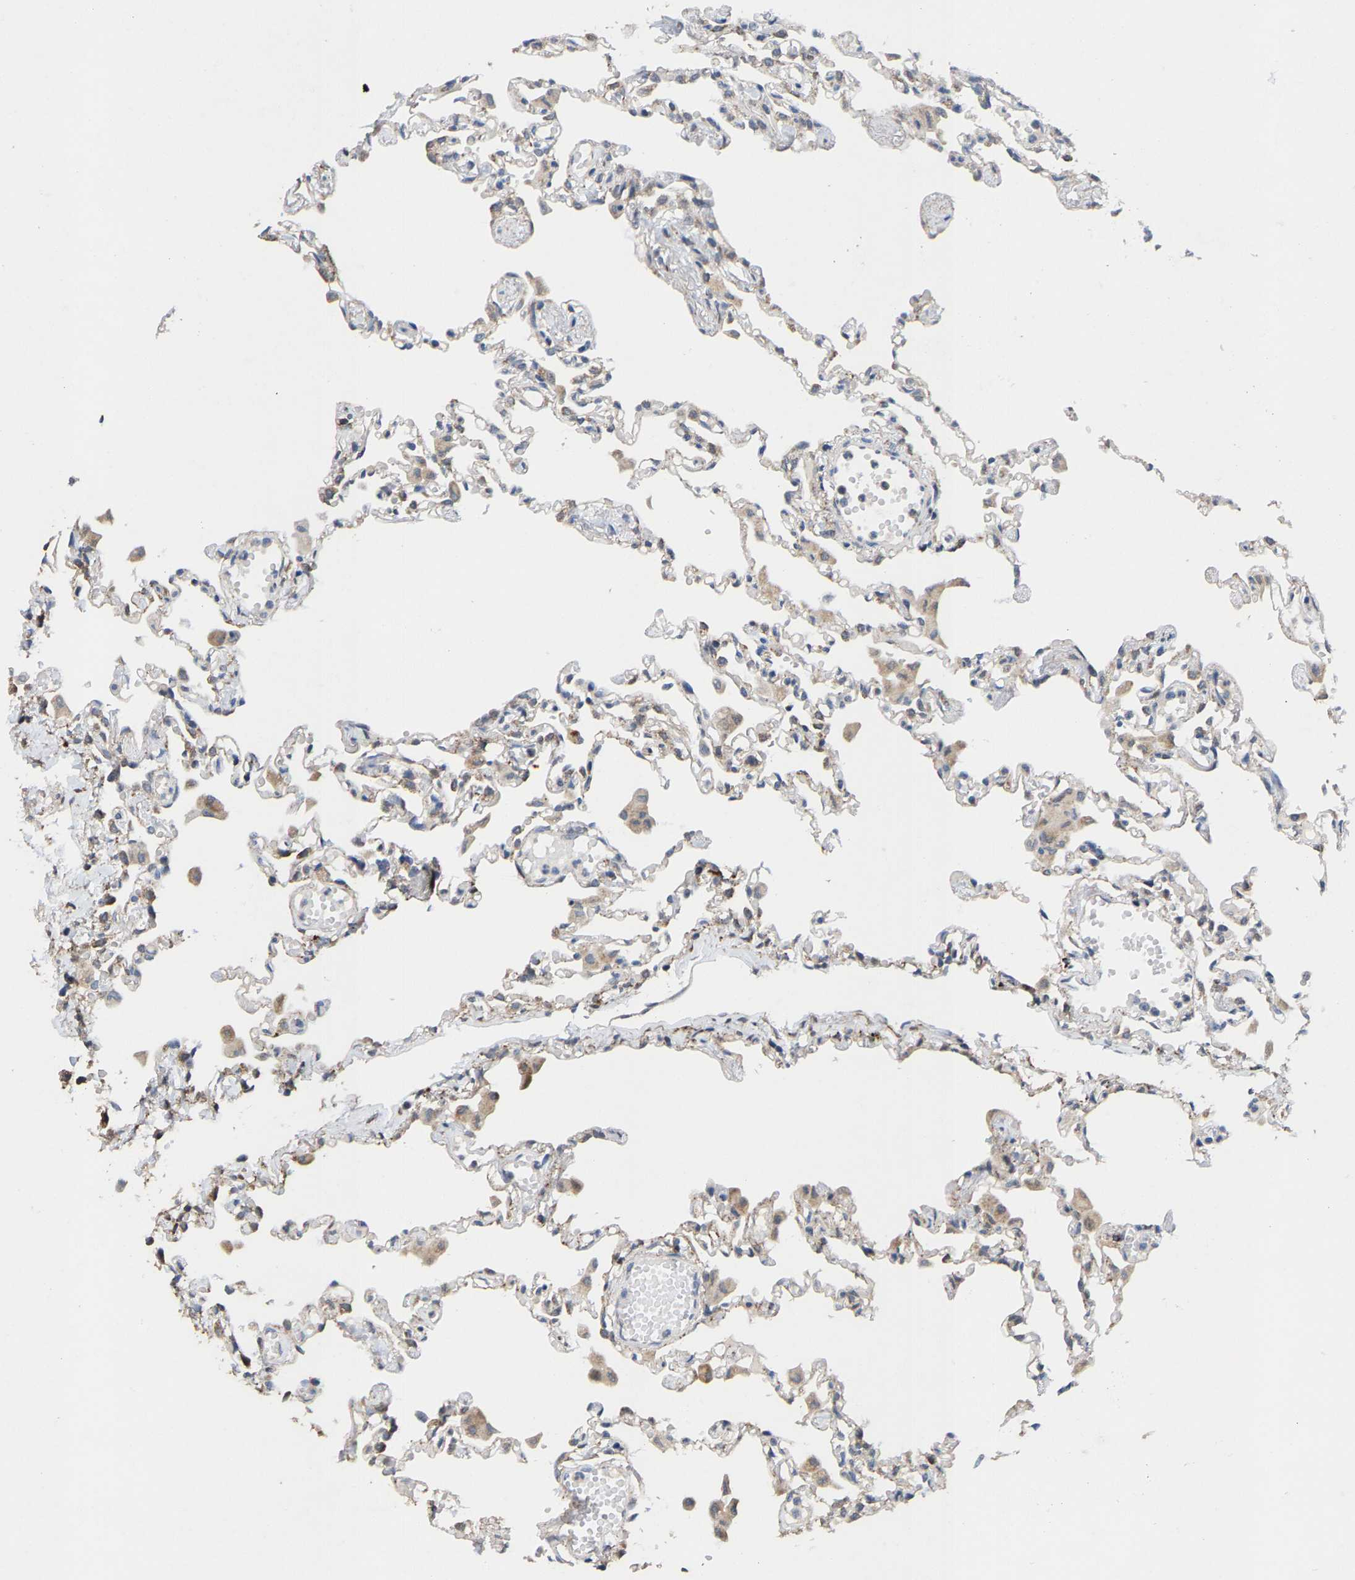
{"staining": {"intensity": "weak", "quantity": "<25%", "location": "cytoplasmic/membranous"}, "tissue": "lung", "cell_type": "Alveolar cells", "image_type": "normal", "snomed": [{"axis": "morphology", "description": "Normal tissue, NOS"}, {"axis": "topography", "description": "Bronchus"}, {"axis": "topography", "description": "Lung"}], "caption": "DAB (3,3'-diaminobenzidine) immunohistochemical staining of unremarkable human lung reveals no significant positivity in alveolar cells. (DAB (3,3'-diaminobenzidine) immunohistochemistry visualized using brightfield microscopy, high magnification).", "gene": "TDRKH", "patient": {"sex": "female", "age": 49}}